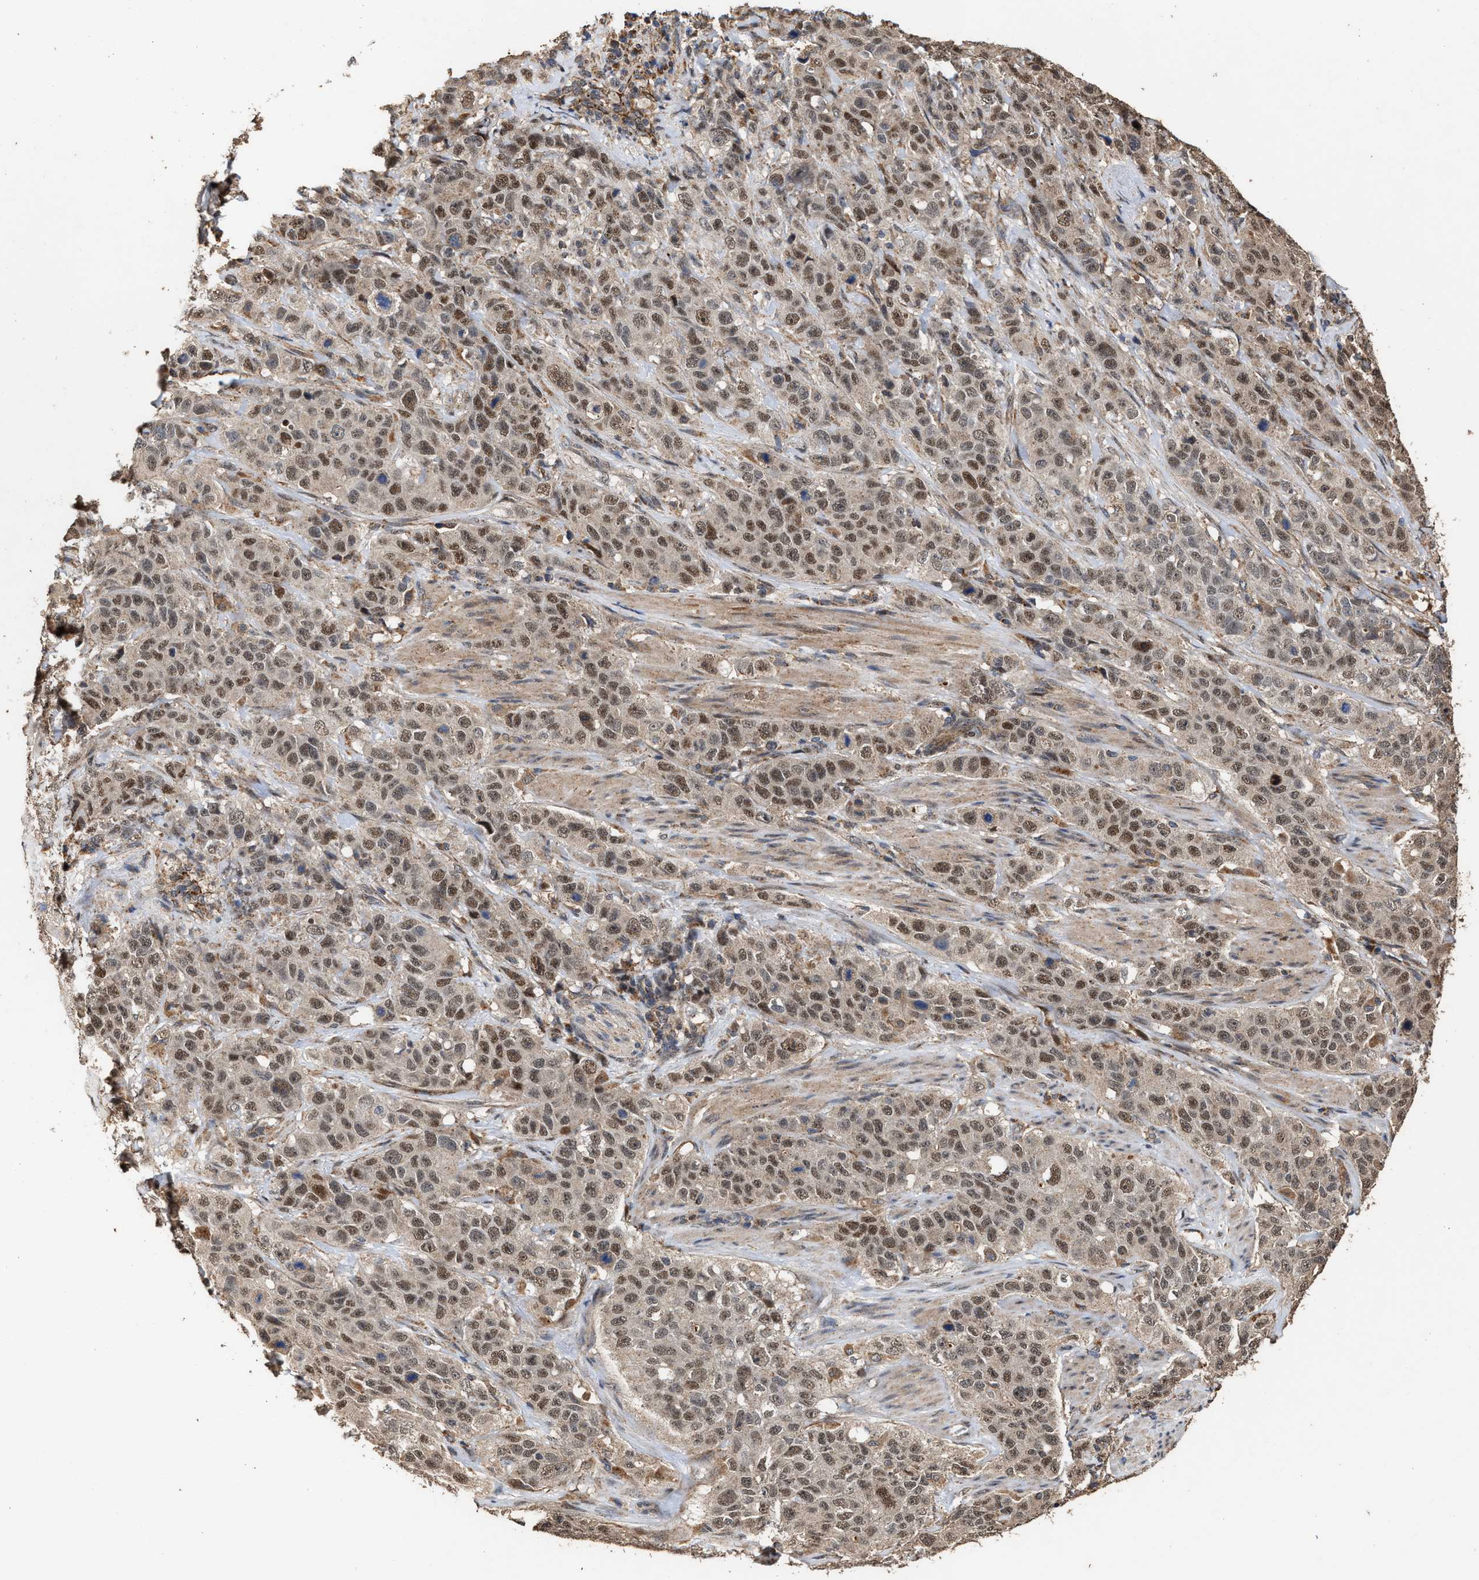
{"staining": {"intensity": "moderate", "quantity": ">75%", "location": "nuclear"}, "tissue": "stomach cancer", "cell_type": "Tumor cells", "image_type": "cancer", "snomed": [{"axis": "morphology", "description": "Adenocarcinoma, NOS"}, {"axis": "topography", "description": "Stomach"}], "caption": "Tumor cells reveal medium levels of moderate nuclear staining in approximately >75% of cells in human stomach cancer (adenocarcinoma).", "gene": "ZNHIT6", "patient": {"sex": "male", "age": 48}}